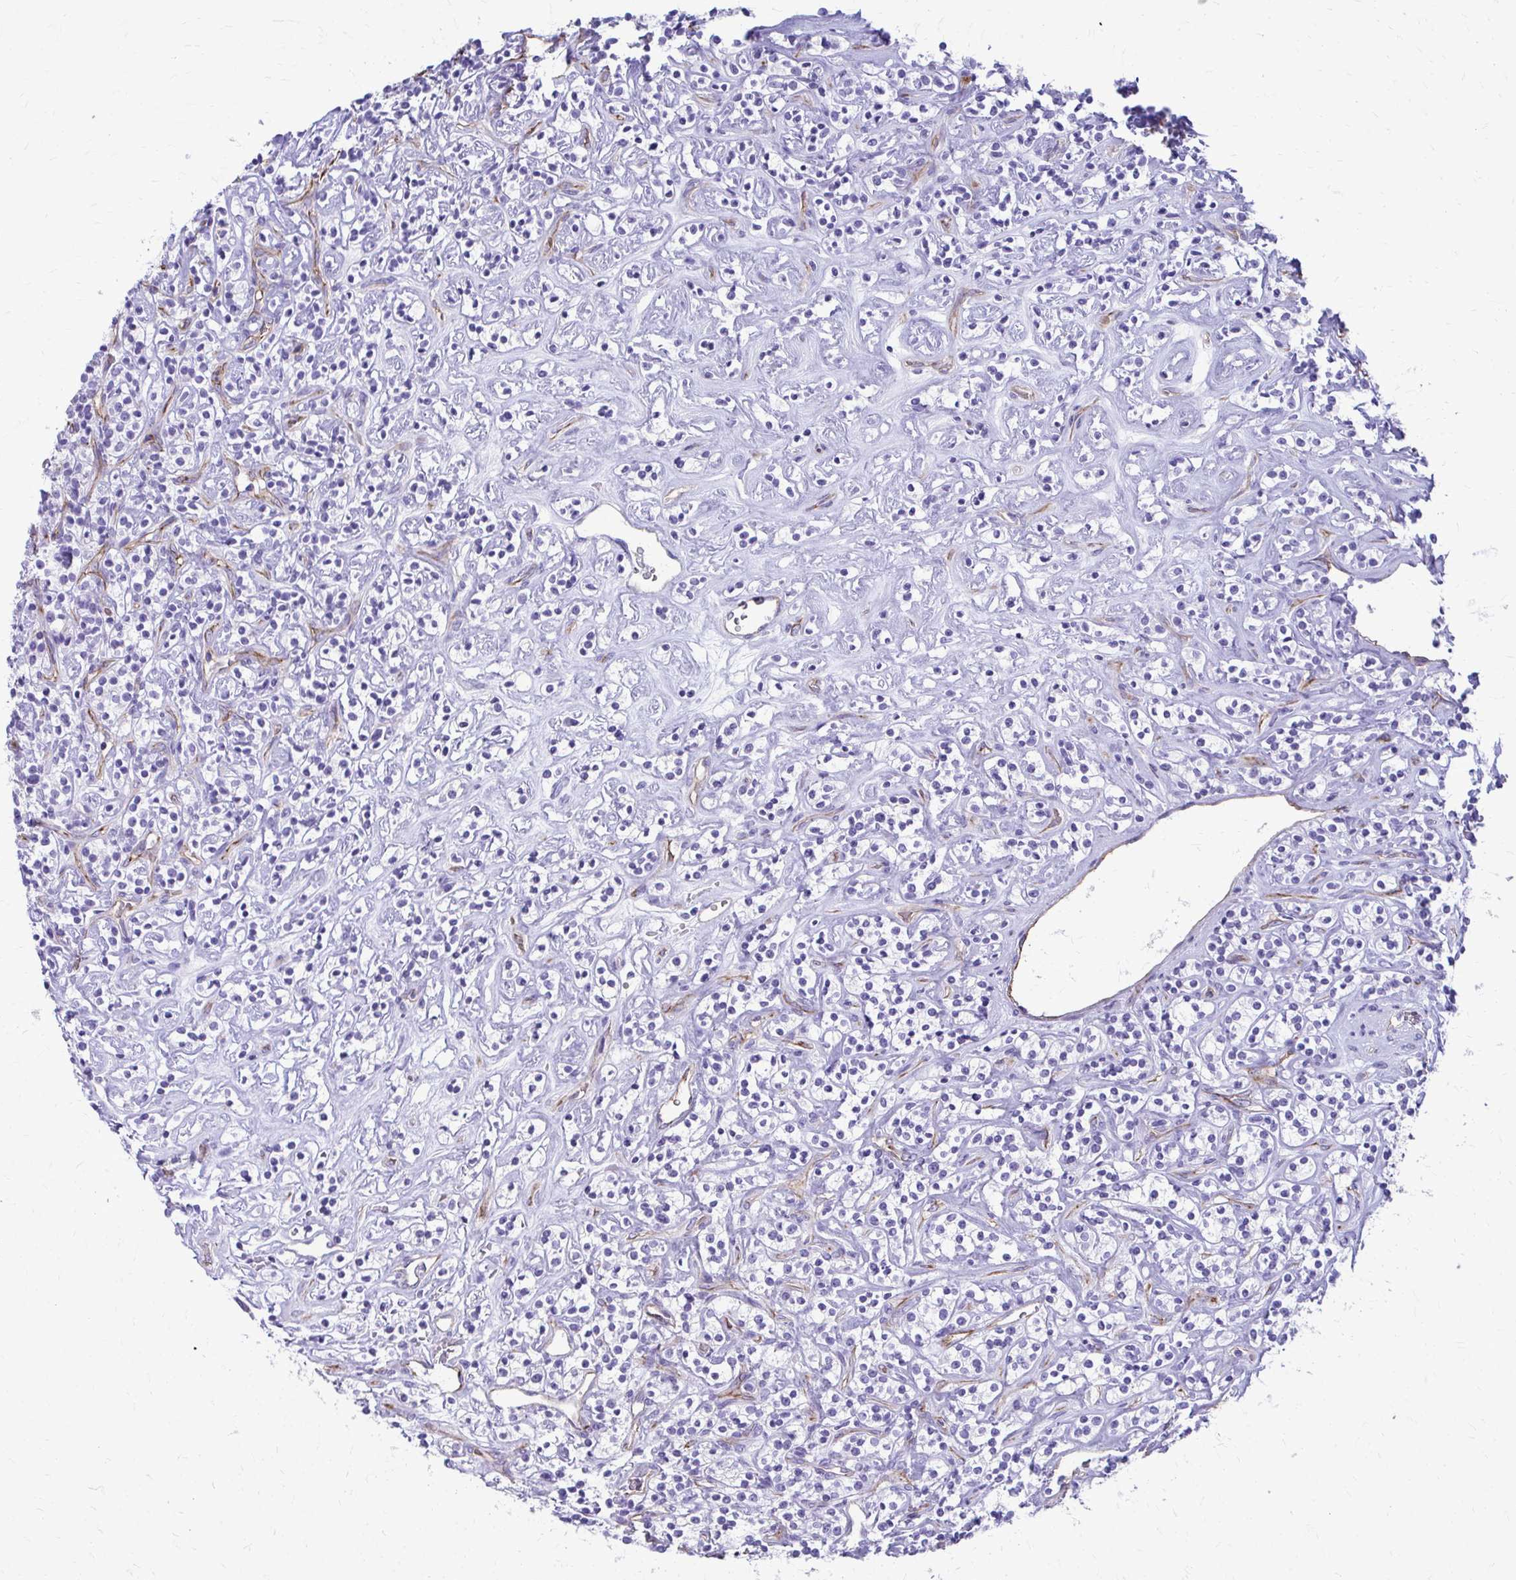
{"staining": {"intensity": "negative", "quantity": "none", "location": "none"}, "tissue": "renal cancer", "cell_type": "Tumor cells", "image_type": "cancer", "snomed": [{"axis": "morphology", "description": "Adenocarcinoma, NOS"}, {"axis": "topography", "description": "Kidney"}], "caption": "Tumor cells show no significant protein positivity in renal adenocarcinoma. The staining was performed using DAB to visualize the protein expression in brown, while the nuclei were stained in blue with hematoxylin (Magnification: 20x).", "gene": "TPSG1", "patient": {"sex": "male", "age": 77}}